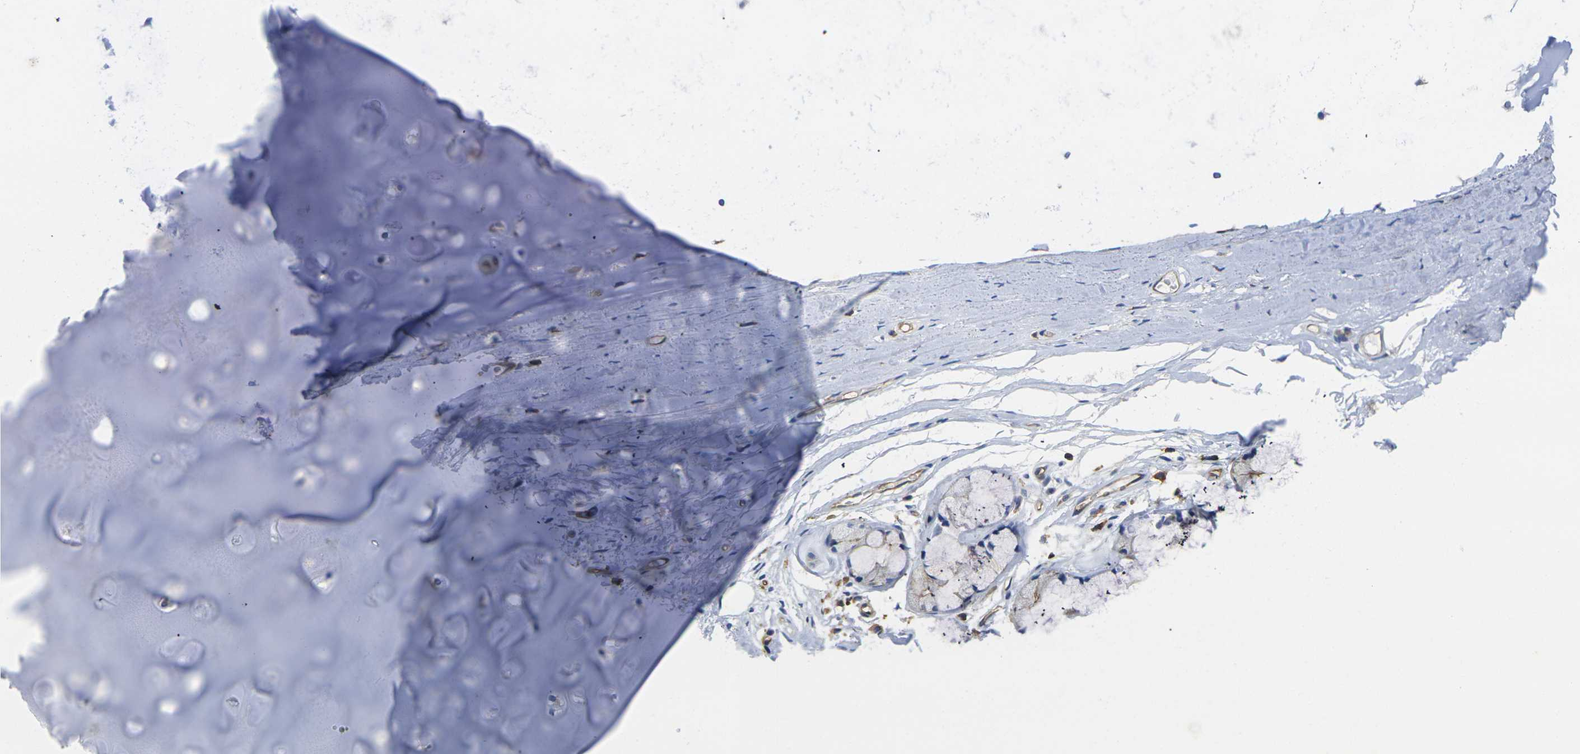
{"staining": {"intensity": "negative", "quantity": "none", "location": "none"}, "tissue": "adipose tissue", "cell_type": "Adipocytes", "image_type": "normal", "snomed": [{"axis": "morphology", "description": "Normal tissue, NOS"}, {"axis": "topography", "description": "Cartilage tissue"}, {"axis": "topography", "description": "Bronchus"}], "caption": "IHC image of benign human adipose tissue stained for a protein (brown), which displays no expression in adipocytes.", "gene": "FAM110D", "patient": {"sex": "female", "age": 73}}